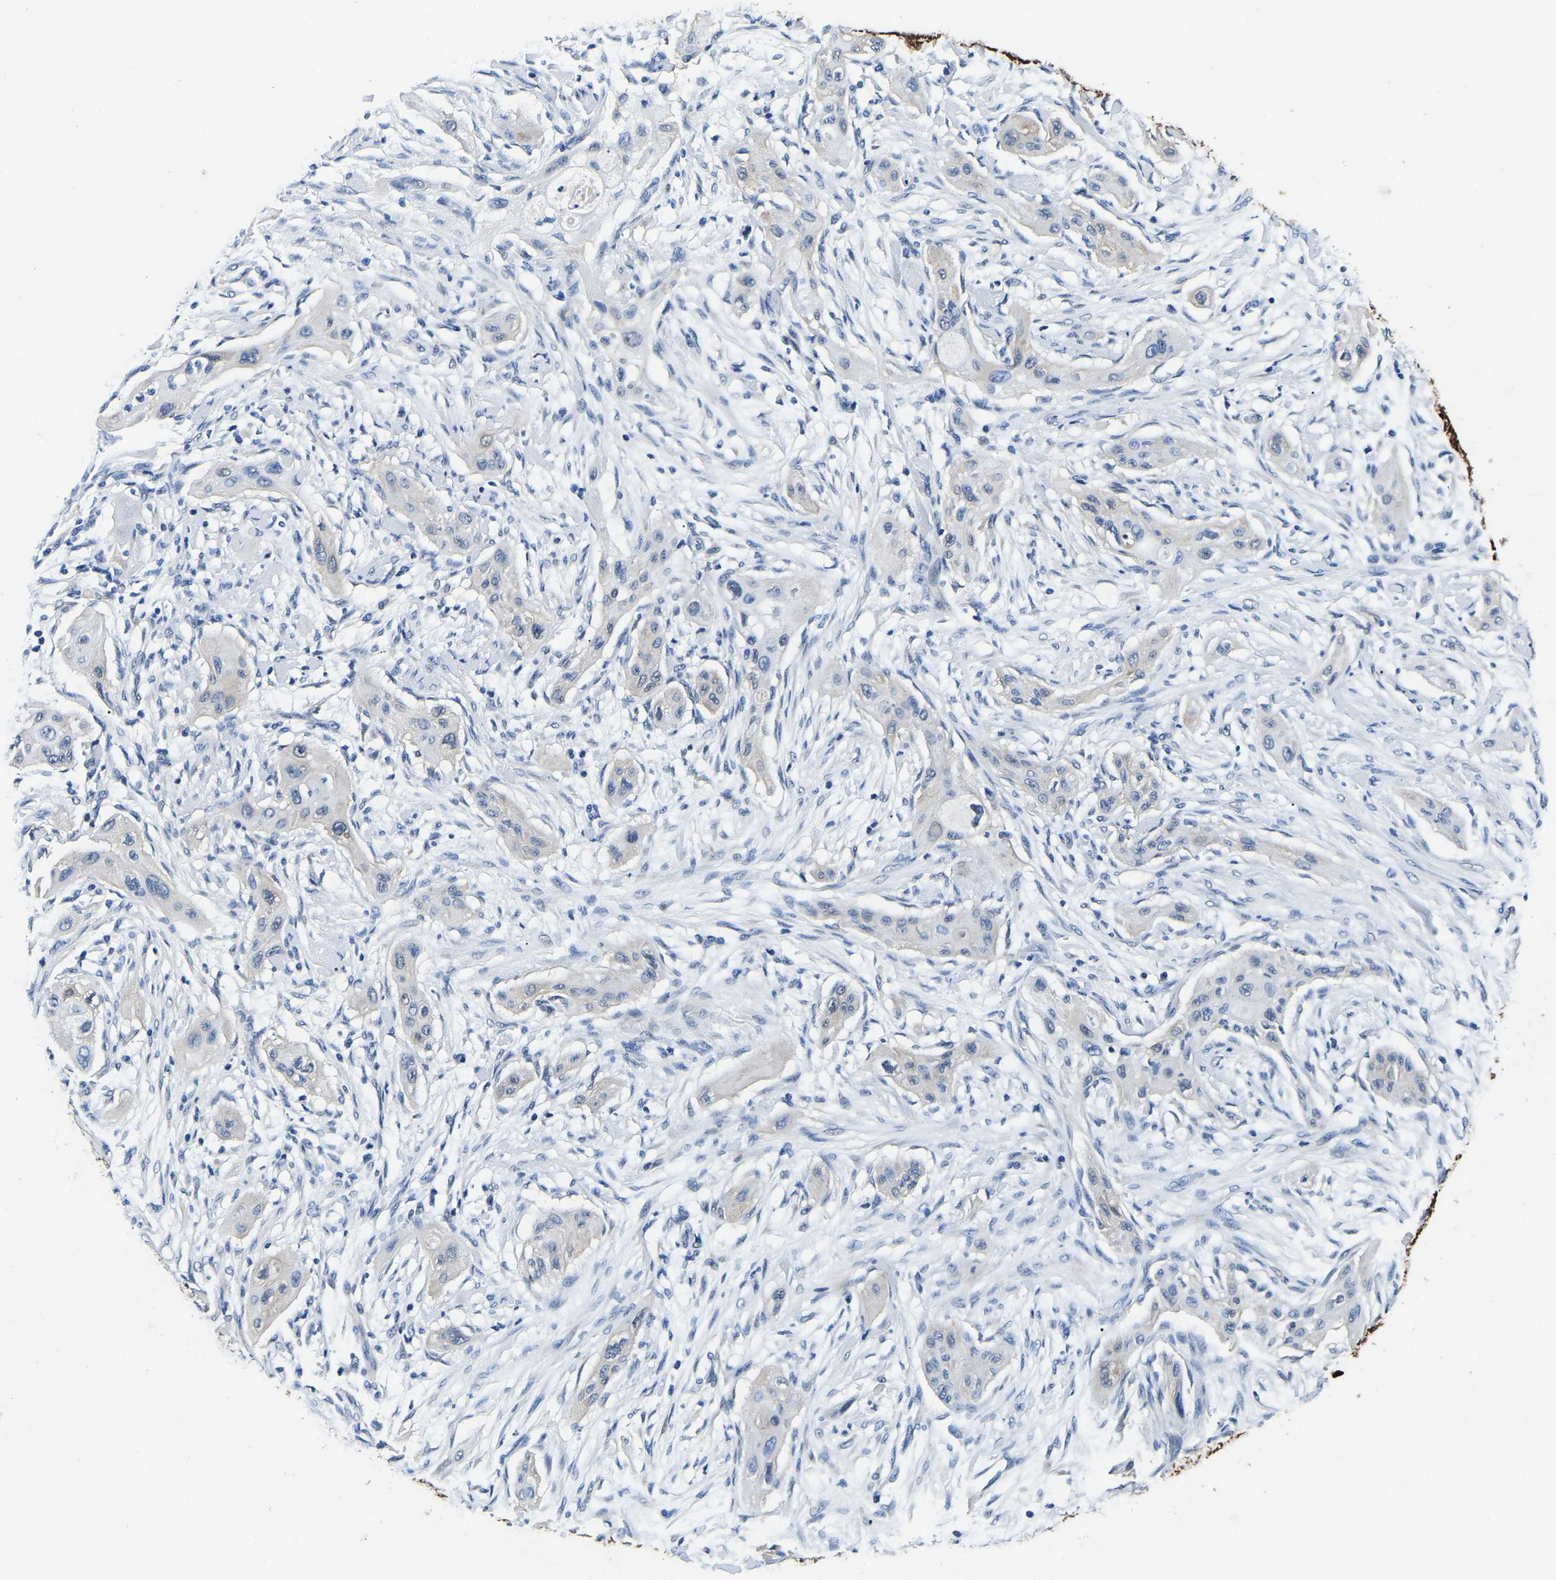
{"staining": {"intensity": "negative", "quantity": "none", "location": "none"}, "tissue": "lung cancer", "cell_type": "Tumor cells", "image_type": "cancer", "snomed": [{"axis": "morphology", "description": "Squamous cell carcinoma, NOS"}, {"axis": "topography", "description": "Lung"}], "caption": "Human lung cancer (squamous cell carcinoma) stained for a protein using immunohistochemistry (IHC) reveals no positivity in tumor cells.", "gene": "S100A13", "patient": {"sex": "female", "age": 47}}